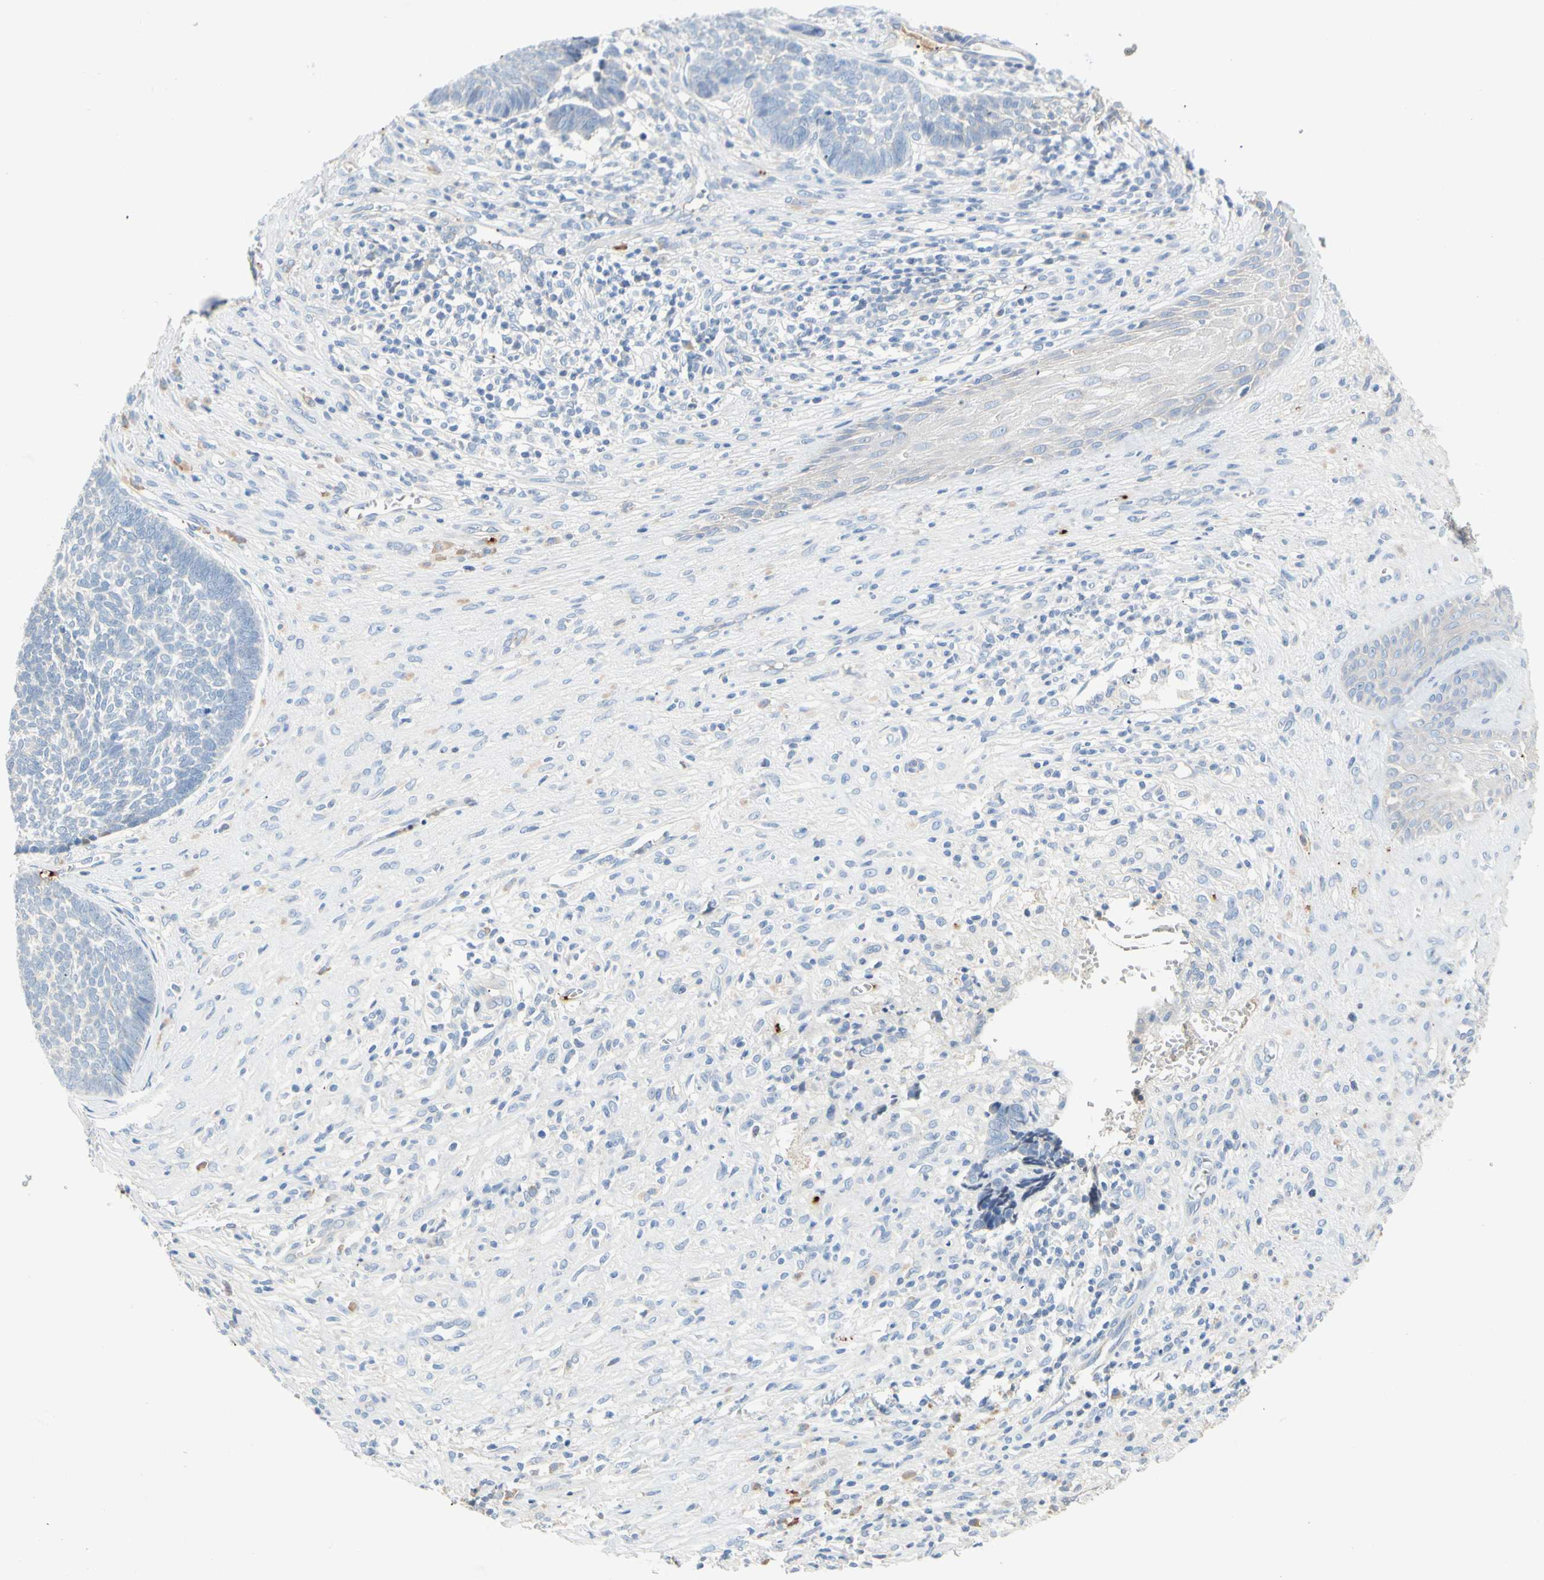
{"staining": {"intensity": "negative", "quantity": "none", "location": "none"}, "tissue": "skin cancer", "cell_type": "Tumor cells", "image_type": "cancer", "snomed": [{"axis": "morphology", "description": "Basal cell carcinoma"}, {"axis": "topography", "description": "Skin"}], "caption": "This micrograph is of basal cell carcinoma (skin) stained with IHC to label a protein in brown with the nuclei are counter-stained blue. There is no staining in tumor cells.", "gene": "PPBP", "patient": {"sex": "male", "age": 84}}